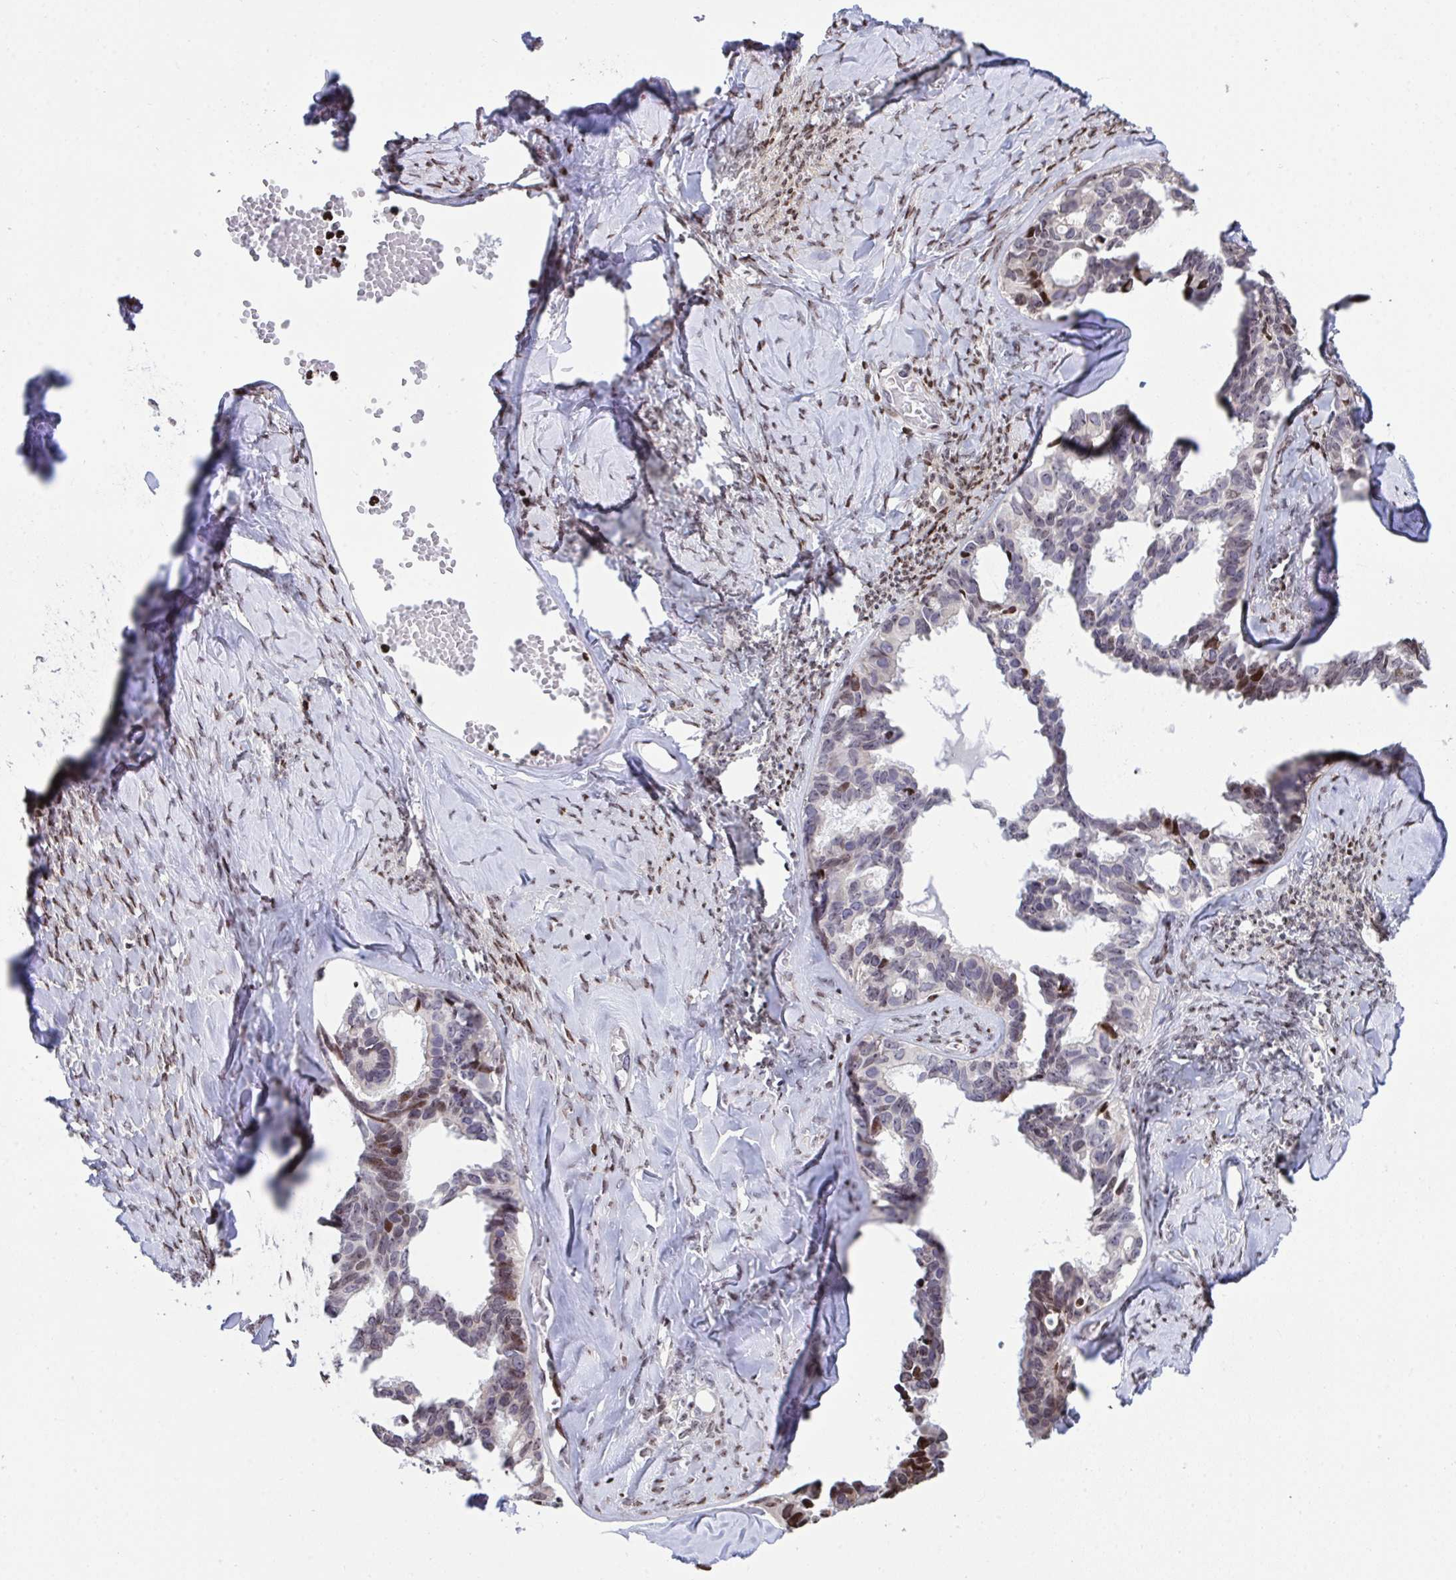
{"staining": {"intensity": "moderate", "quantity": "<25%", "location": "nuclear"}, "tissue": "ovarian cancer", "cell_type": "Tumor cells", "image_type": "cancer", "snomed": [{"axis": "morphology", "description": "Cystadenocarcinoma, serous, NOS"}, {"axis": "topography", "description": "Ovary"}], "caption": "A brown stain labels moderate nuclear expression of a protein in ovarian serous cystadenocarcinoma tumor cells. The protein of interest is shown in brown color, while the nuclei are stained blue.", "gene": "RAPGEF5", "patient": {"sex": "female", "age": 69}}